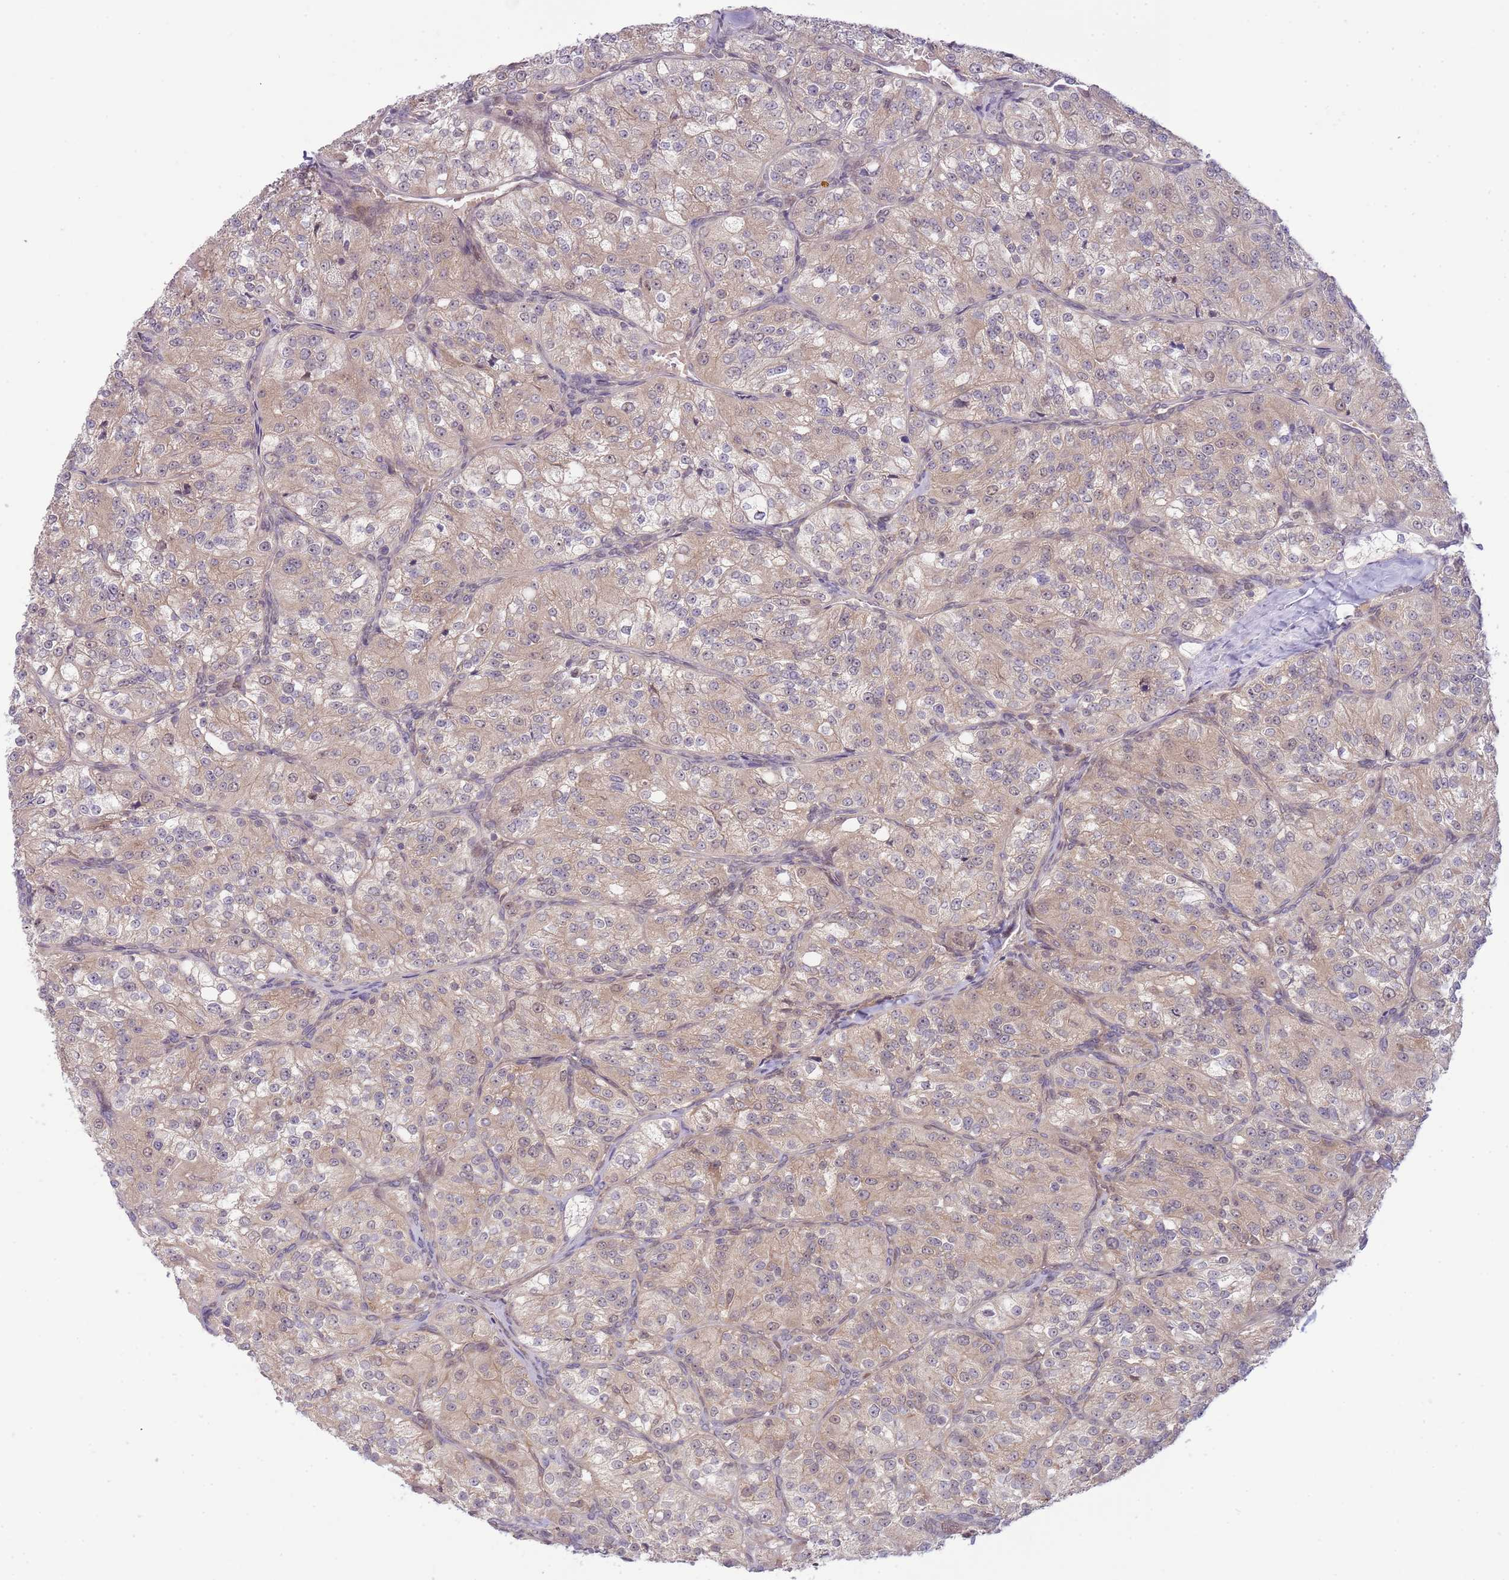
{"staining": {"intensity": "weak", "quantity": ">75%", "location": "cytoplasmic/membranous,nuclear"}, "tissue": "renal cancer", "cell_type": "Tumor cells", "image_type": "cancer", "snomed": [{"axis": "morphology", "description": "Adenocarcinoma, NOS"}, {"axis": "topography", "description": "Kidney"}], "caption": "Adenocarcinoma (renal) stained with DAB IHC displays low levels of weak cytoplasmic/membranous and nuclear expression in approximately >75% of tumor cells.", "gene": "CHD1", "patient": {"sex": "female", "age": 63}}